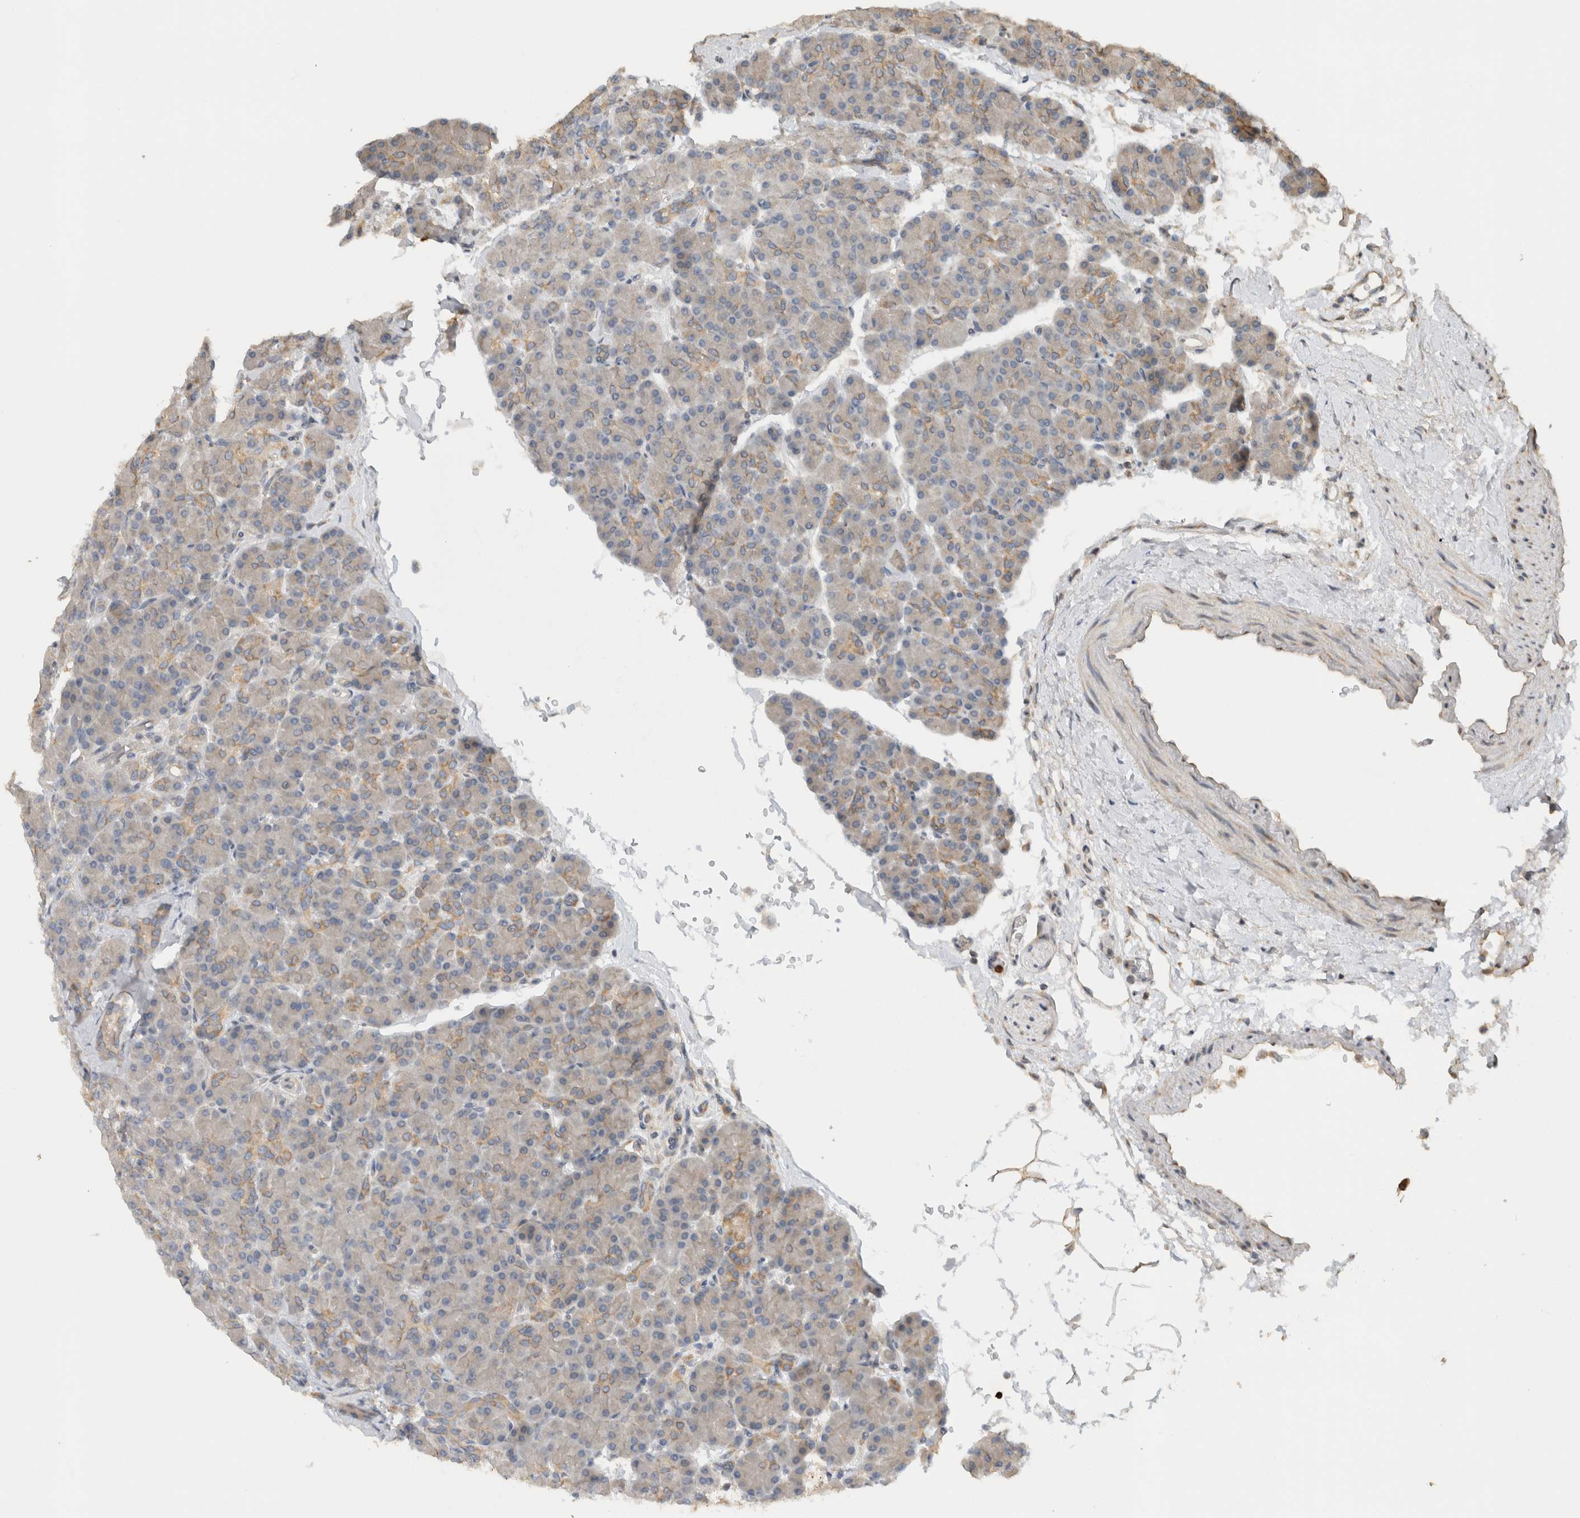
{"staining": {"intensity": "moderate", "quantity": "<25%", "location": "cytoplasmic/membranous"}, "tissue": "pancreas", "cell_type": "Exocrine glandular cells", "image_type": "normal", "snomed": [{"axis": "morphology", "description": "Normal tissue, NOS"}, {"axis": "topography", "description": "Pancreas"}], "caption": "Immunohistochemical staining of benign pancreas exhibits moderate cytoplasmic/membranous protein staining in approximately <25% of exocrine glandular cells.", "gene": "PUM1", "patient": {"sex": "female", "age": 43}}